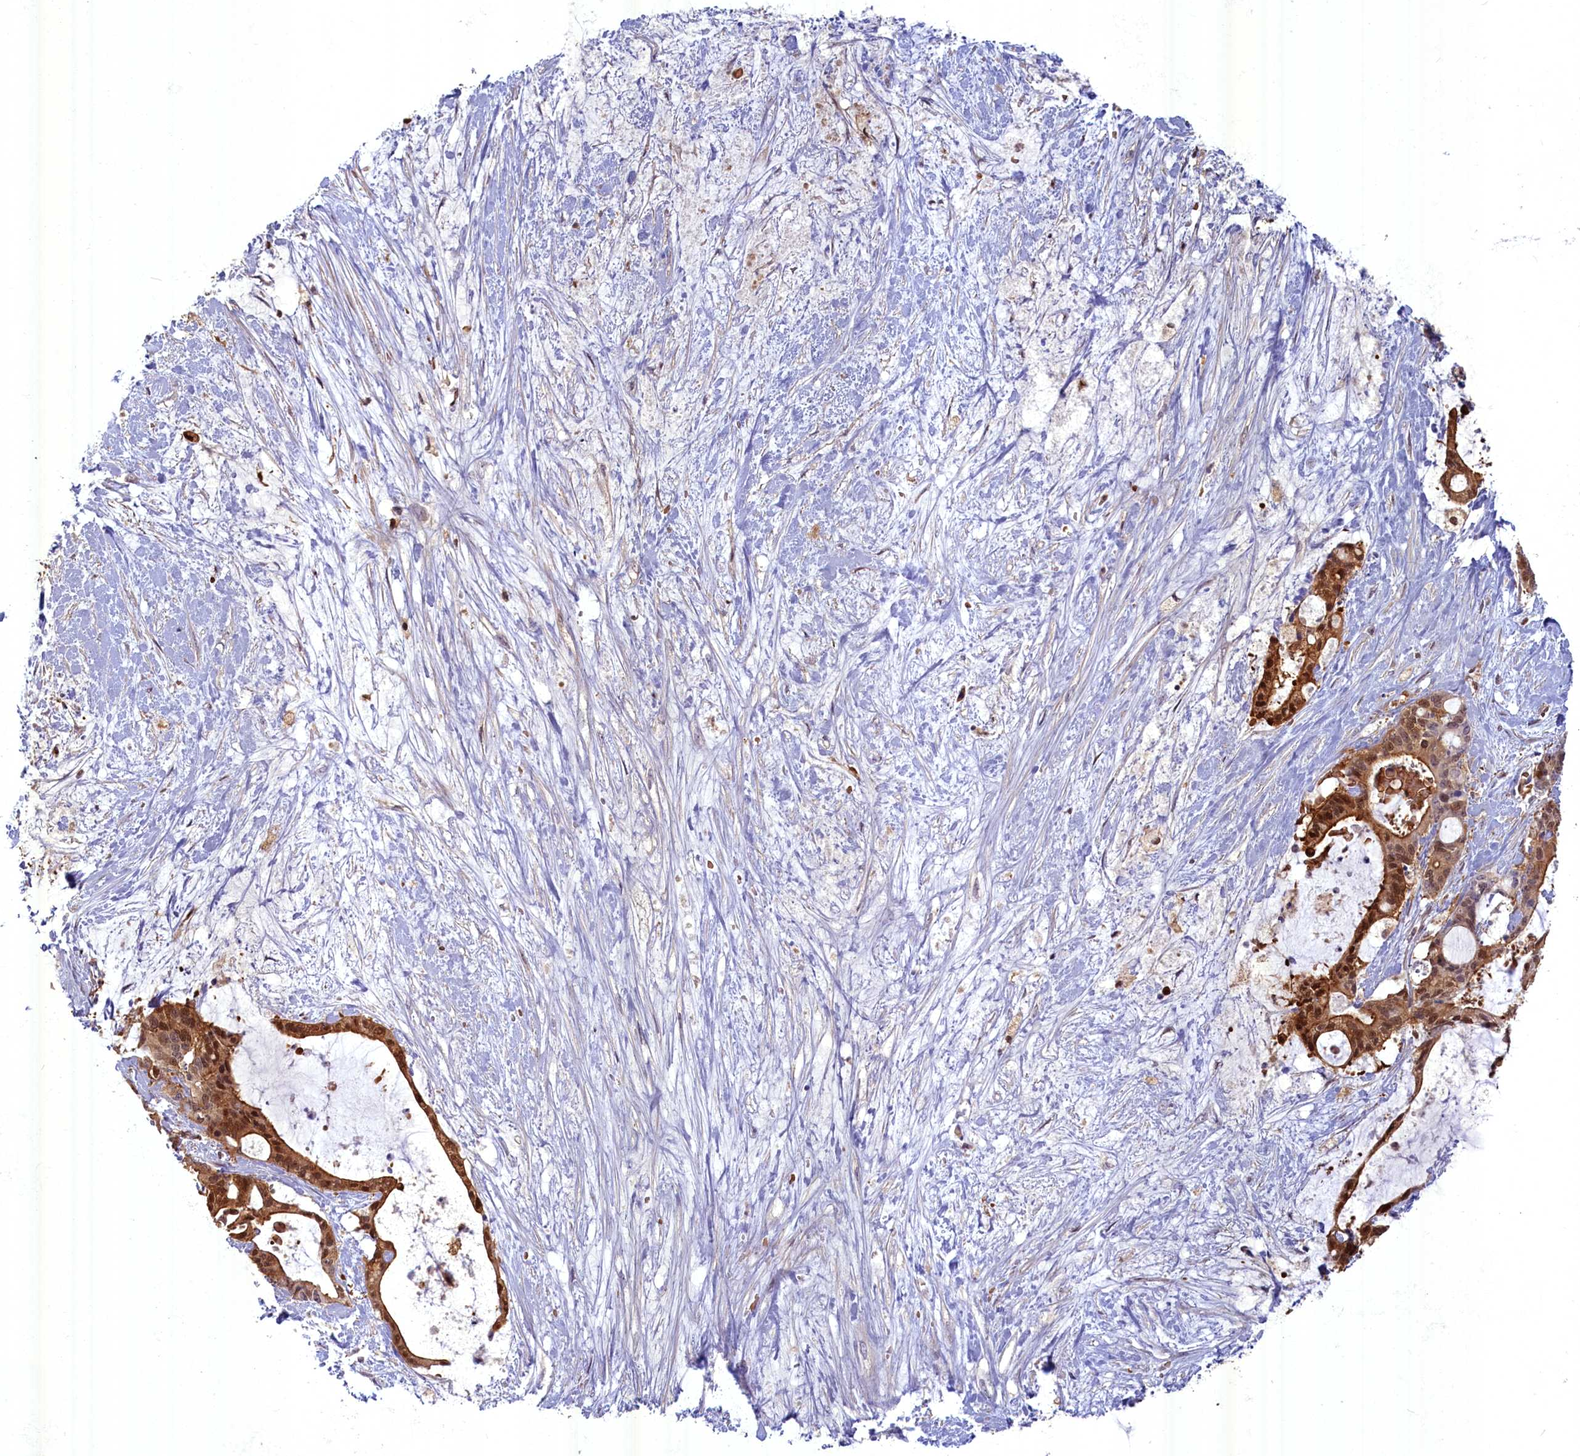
{"staining": {"intensity": "moderate", "quantity": ">75%", "location": "cytoplasmic/membranous,nuclear"}, "tissue": "liver cancer", "cell_type": "Tumor cells", "image_type": "cancer", "snomed": [{"axis": "morphology", "description": "Normal tissue, NOS"}, {"axis": "morphology", "description": "Cholangiocarcinoma"}, {"axis": "topography", "description": "Liver"}, {"axis": "topography", "description": "Peripheral nerve tissue"}], "caption": "A medium amount of moderate cytoplasmic/membranous and nuclear expression is seen in approximately >75% of tumor cells in liver cholangiocarcinoma tissue.", "gene": "BLVRB", "patient": {"sex": "female", "age": 73}}